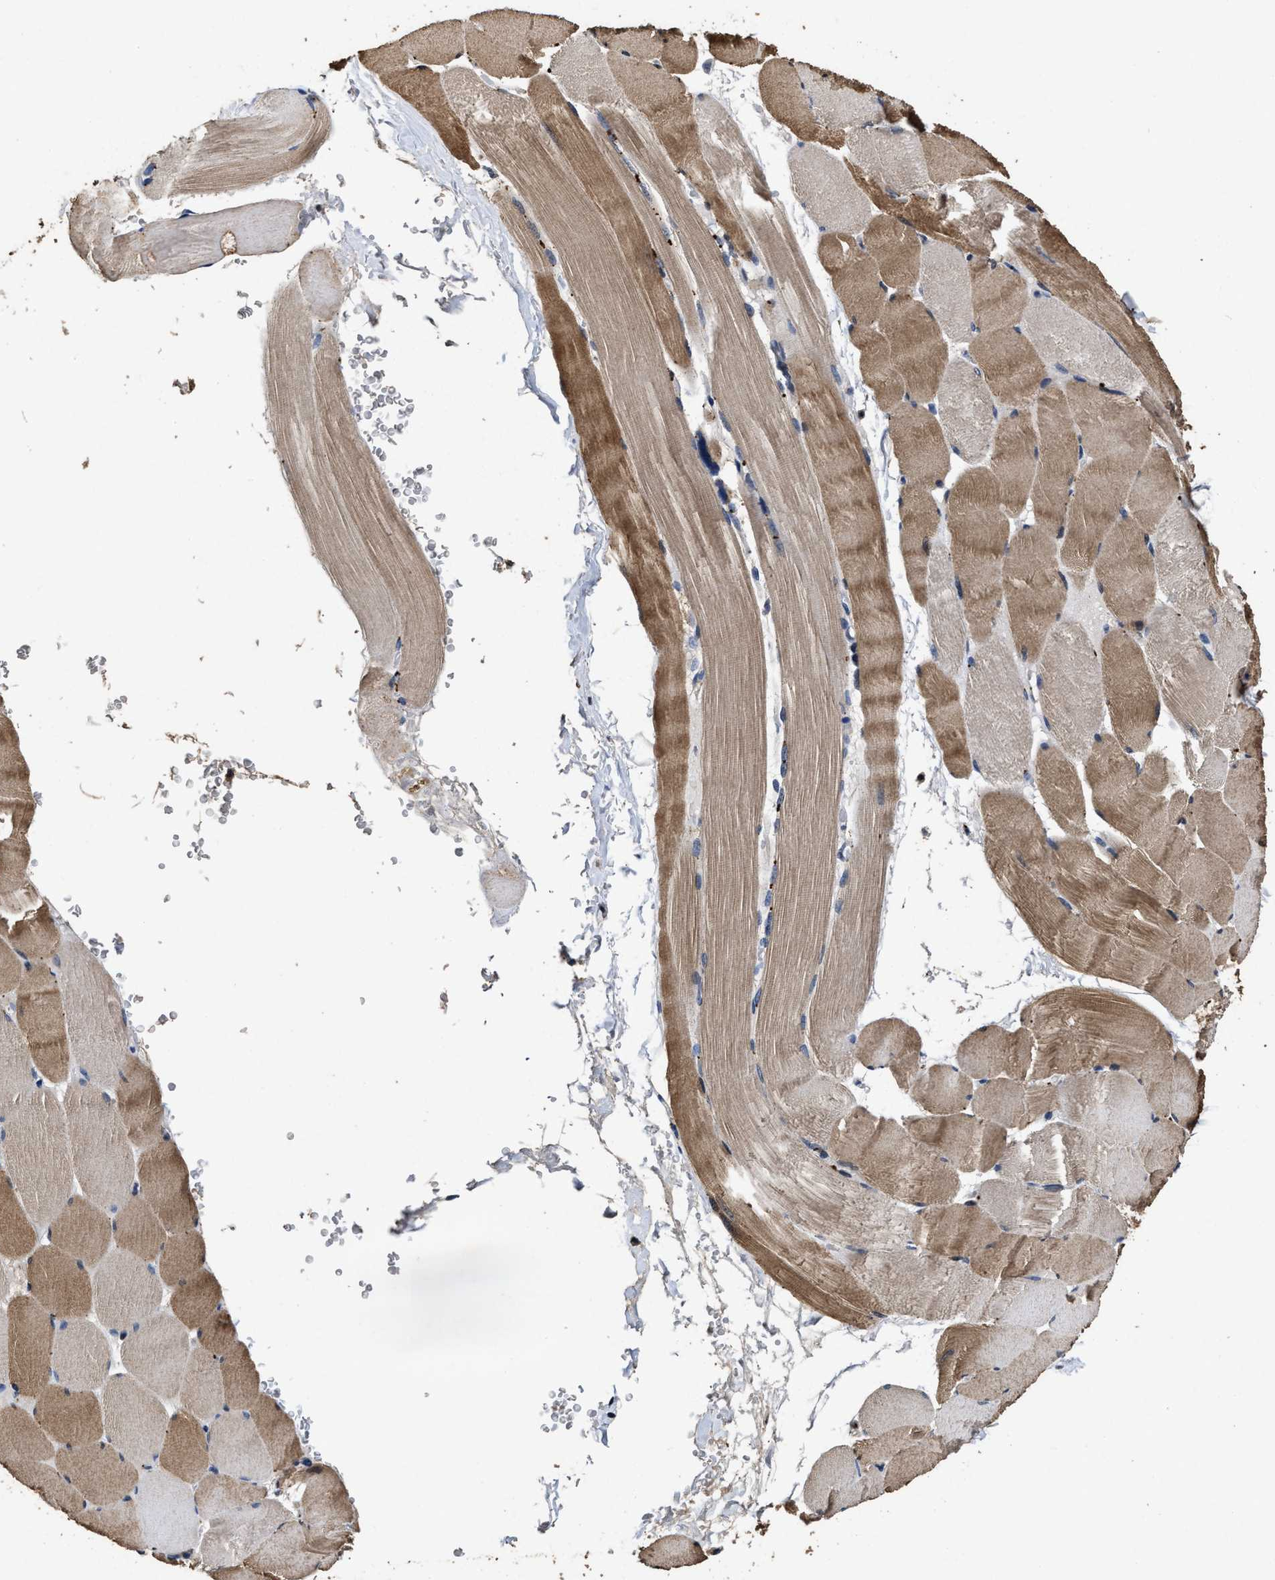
{"staining": {"intensity": "moderate", "quantity": "25%-75%", "location": "cytoplasmic/membranous"}, "tissue": "skeletal muscle", "cell_type": "Myocytes", "image_type": "normal", "snomed": [{"axis": "morphology", "description": "Normal tissue, NOS"}, {"axis": "topography", "description": "Skeletal muscle"}], "caption": "IHC photomicrograph of unremarkable skeletal muscle: skeletal muscle stained using IHC reveals medium levels of moderate protein expression localized specifically in the cytoplasmic/membranous of myocytes, appearing as a cytoplasmic/membranous brown color.", "gene": "TPST2", "patient": {"sex": "male", "age": 62}}